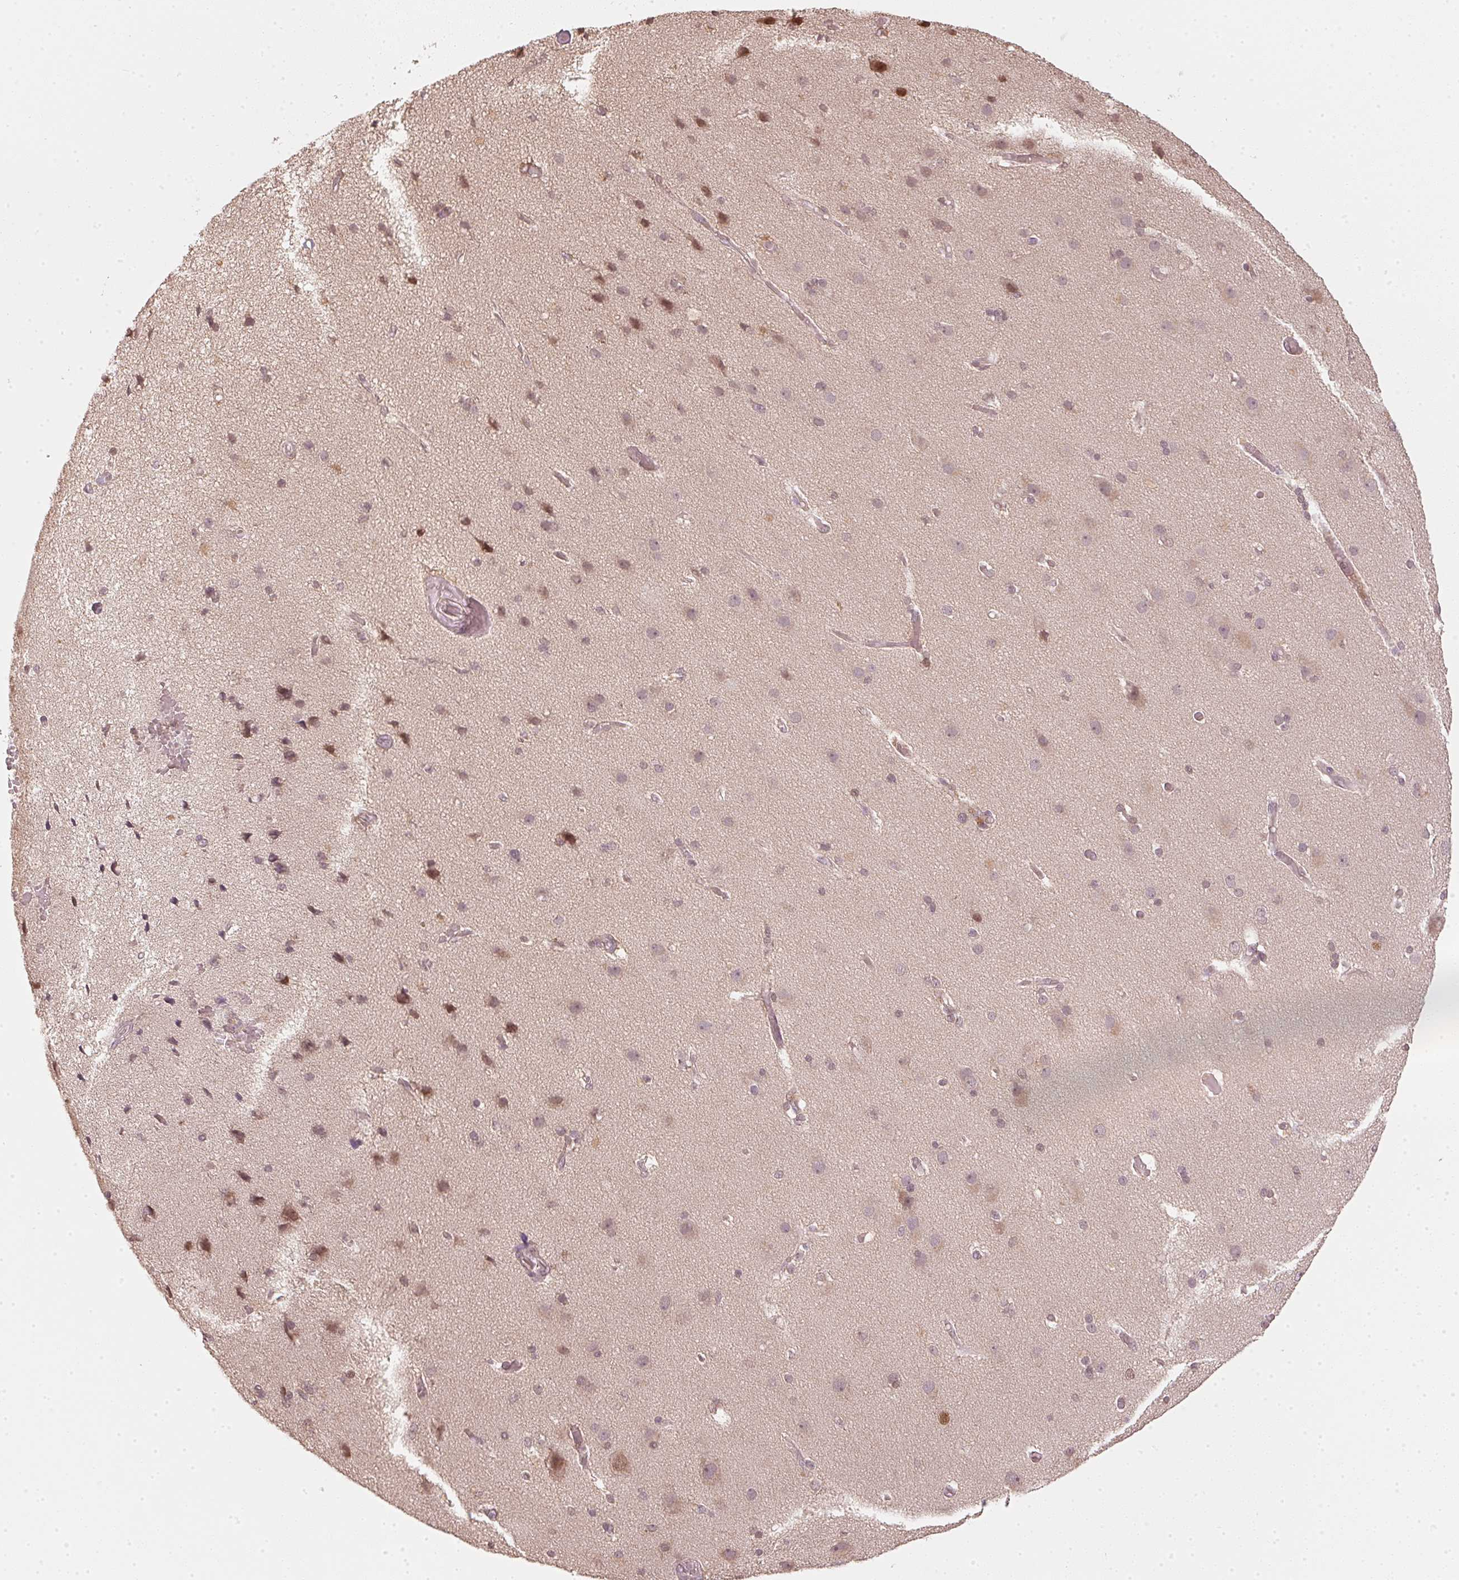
{"staining": {"intensity": "weak", "quantity": ">75%", "location": "cytoplasmic/membranous,nuclear"}, "tissue": "cerebral cortex", "cell_type": "Endothelial cells", "image_type": "normal", "snomed": [{"axis": "morphology", "description": "Normal tissue, NOS"}, {"axis": "morphology", "description": "Glioma, malignant, High grade"}, {"axis": "topography", "description": "Cerebral cortex"}], "caption": "Brown immunohistochemical staining in benign cerebral cortex shows weak cytoplasmic/membranous,nuclear expression in about >75% of endothelial cells.", "gene": "UBE2L3", "patient": {"sex": "male", "age": 71}}